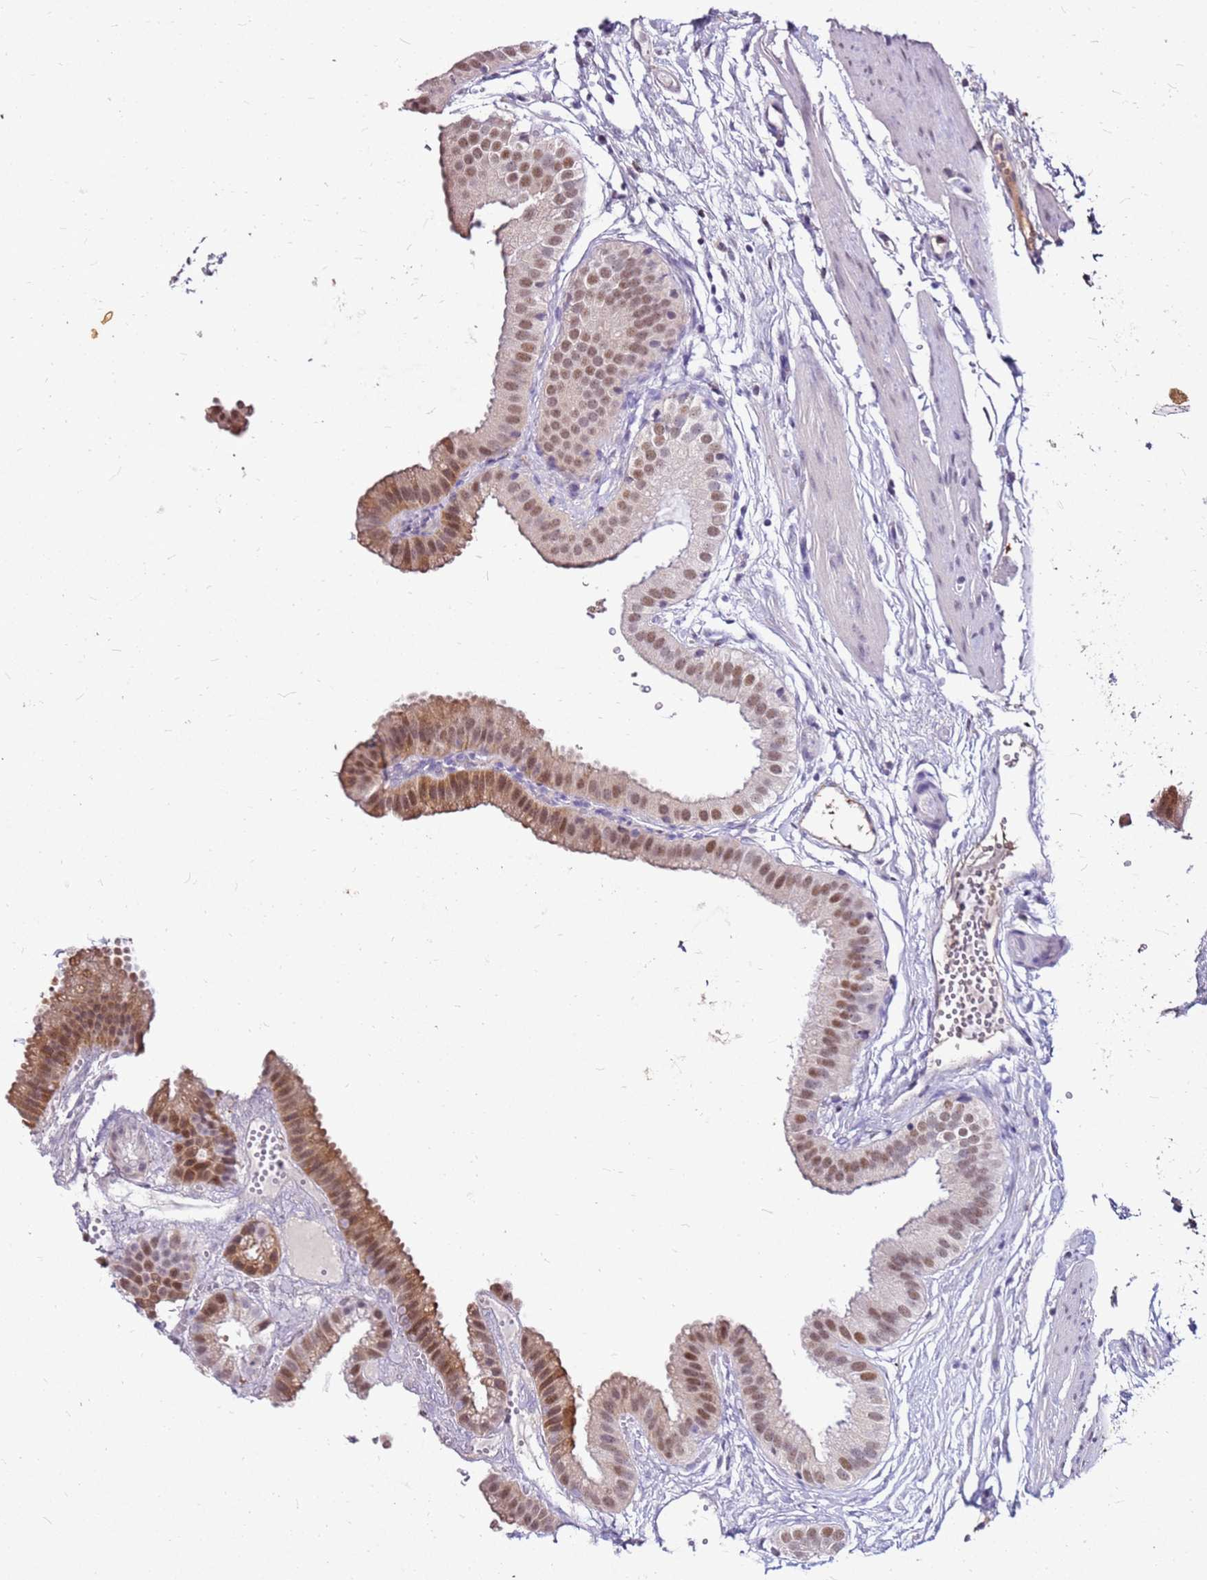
{"staining": {"intensity": "moderate", "quantity": "25%-75%", "location": "cytoplasmic/membranous,nuclear"}, "tissue": "gallbladder", "cell_type": "Glandular cells", "image_type": "normal", "snomed": [{"axis": "morphology", "description": "Normal tissue, NOS"}, {"axis": "topography", "description": "Gallbladder"}], "caption": "Brown immunohistochemical staining in normal gallbladder demonstrates moderate cytoplasmic/membranous,nuclear staining in about 25%-75% of glandular cells.", "gene": "ALDH1A3", "patient": {"sex": "female", "age": 61}}